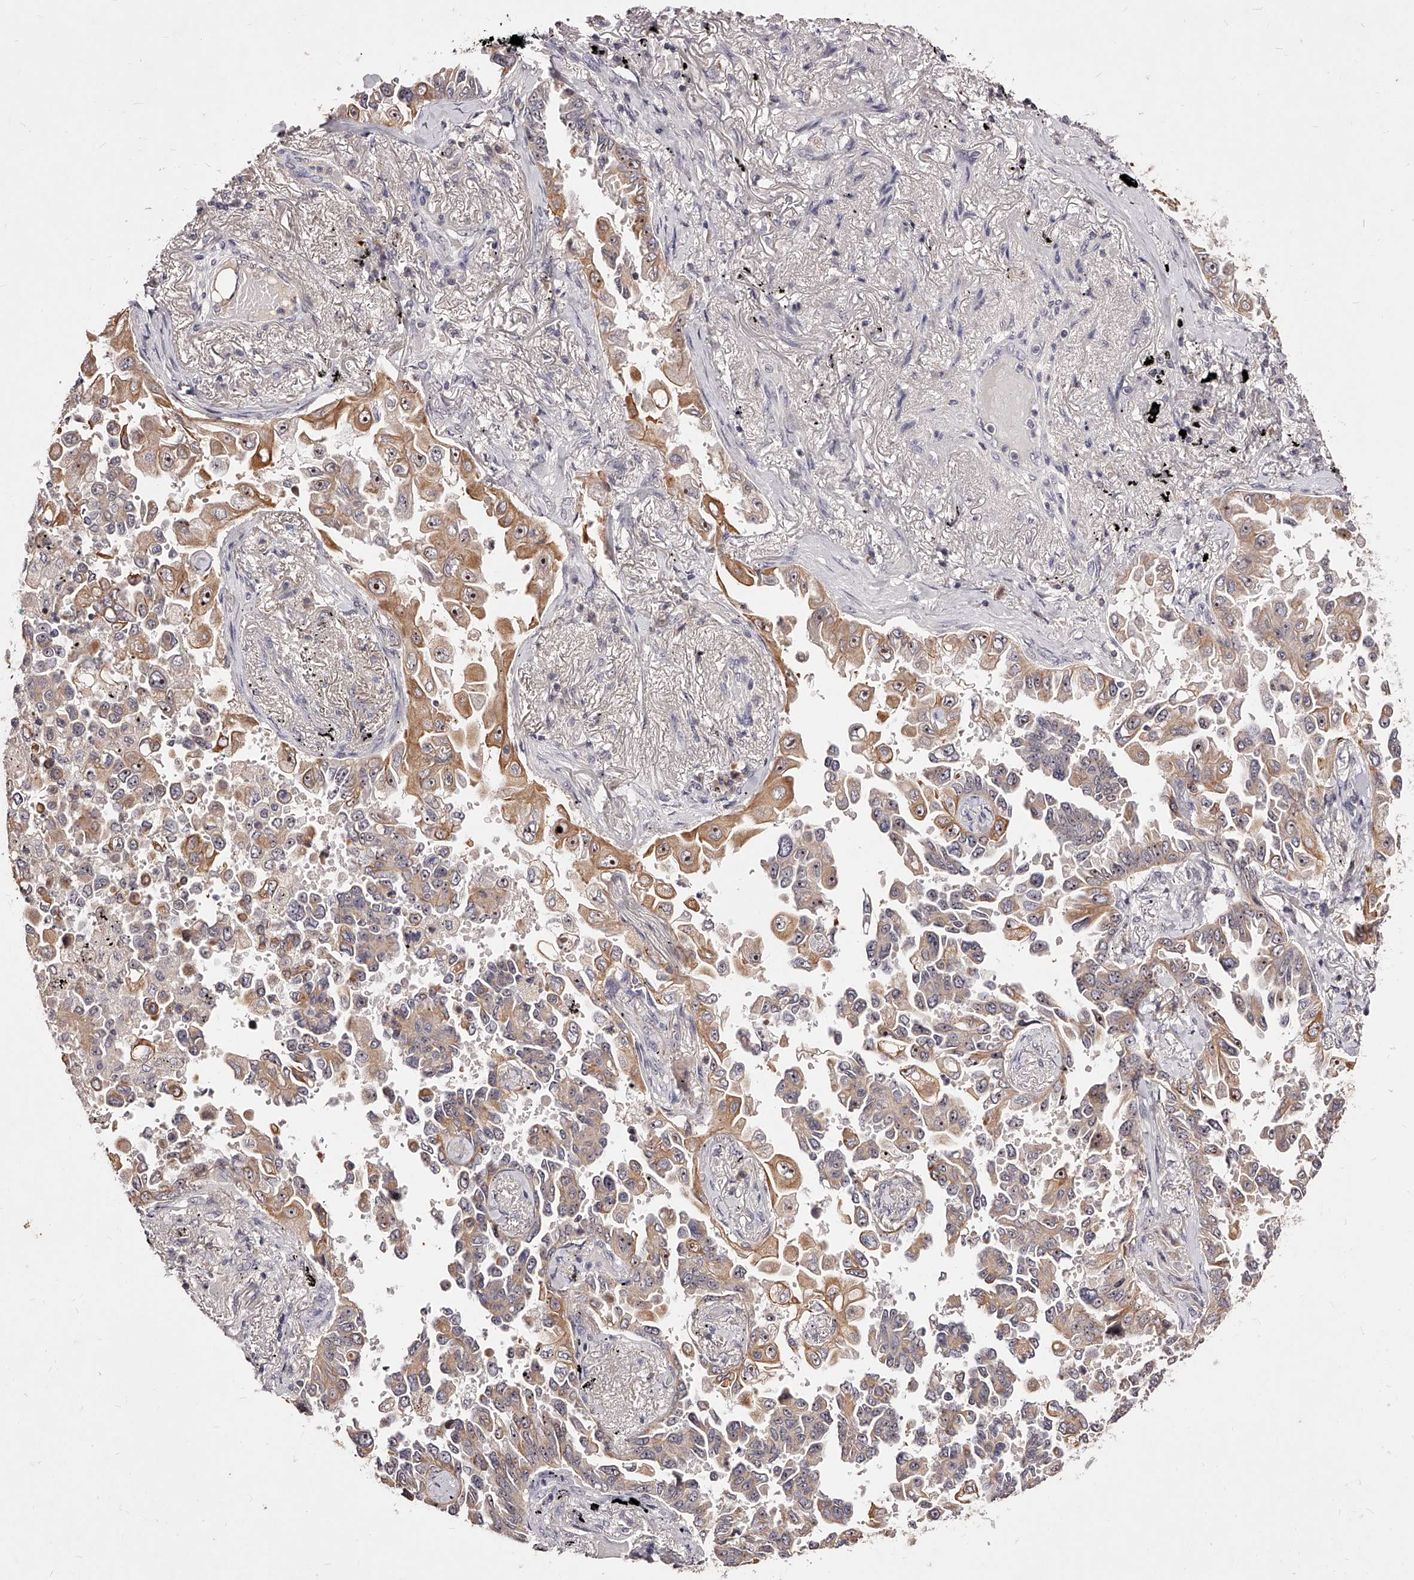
{"staining": {"intensity": "moderate", "quantity": "25%-75%", "location": "cytoplasmic/membranous,nuclear"}, "tissue": "lung cancer", "cell_type": "Tumor cells", "image_type": "cancer", "snomed": [{"axis": "morphology", "description": "Adenocarcinoma, NOS"}, {"axis": "topography", "description": "Lung"}], "caption": "Immunohistochemical staining of adenocarcinoma (lung) exhibits medium levels of moderate cytoplasmic/membranous and nuclear expression in about 25%-75% of tumor cells.", "gene": "PHACTR1", "patient": {"sex": "female", "age": 67}}